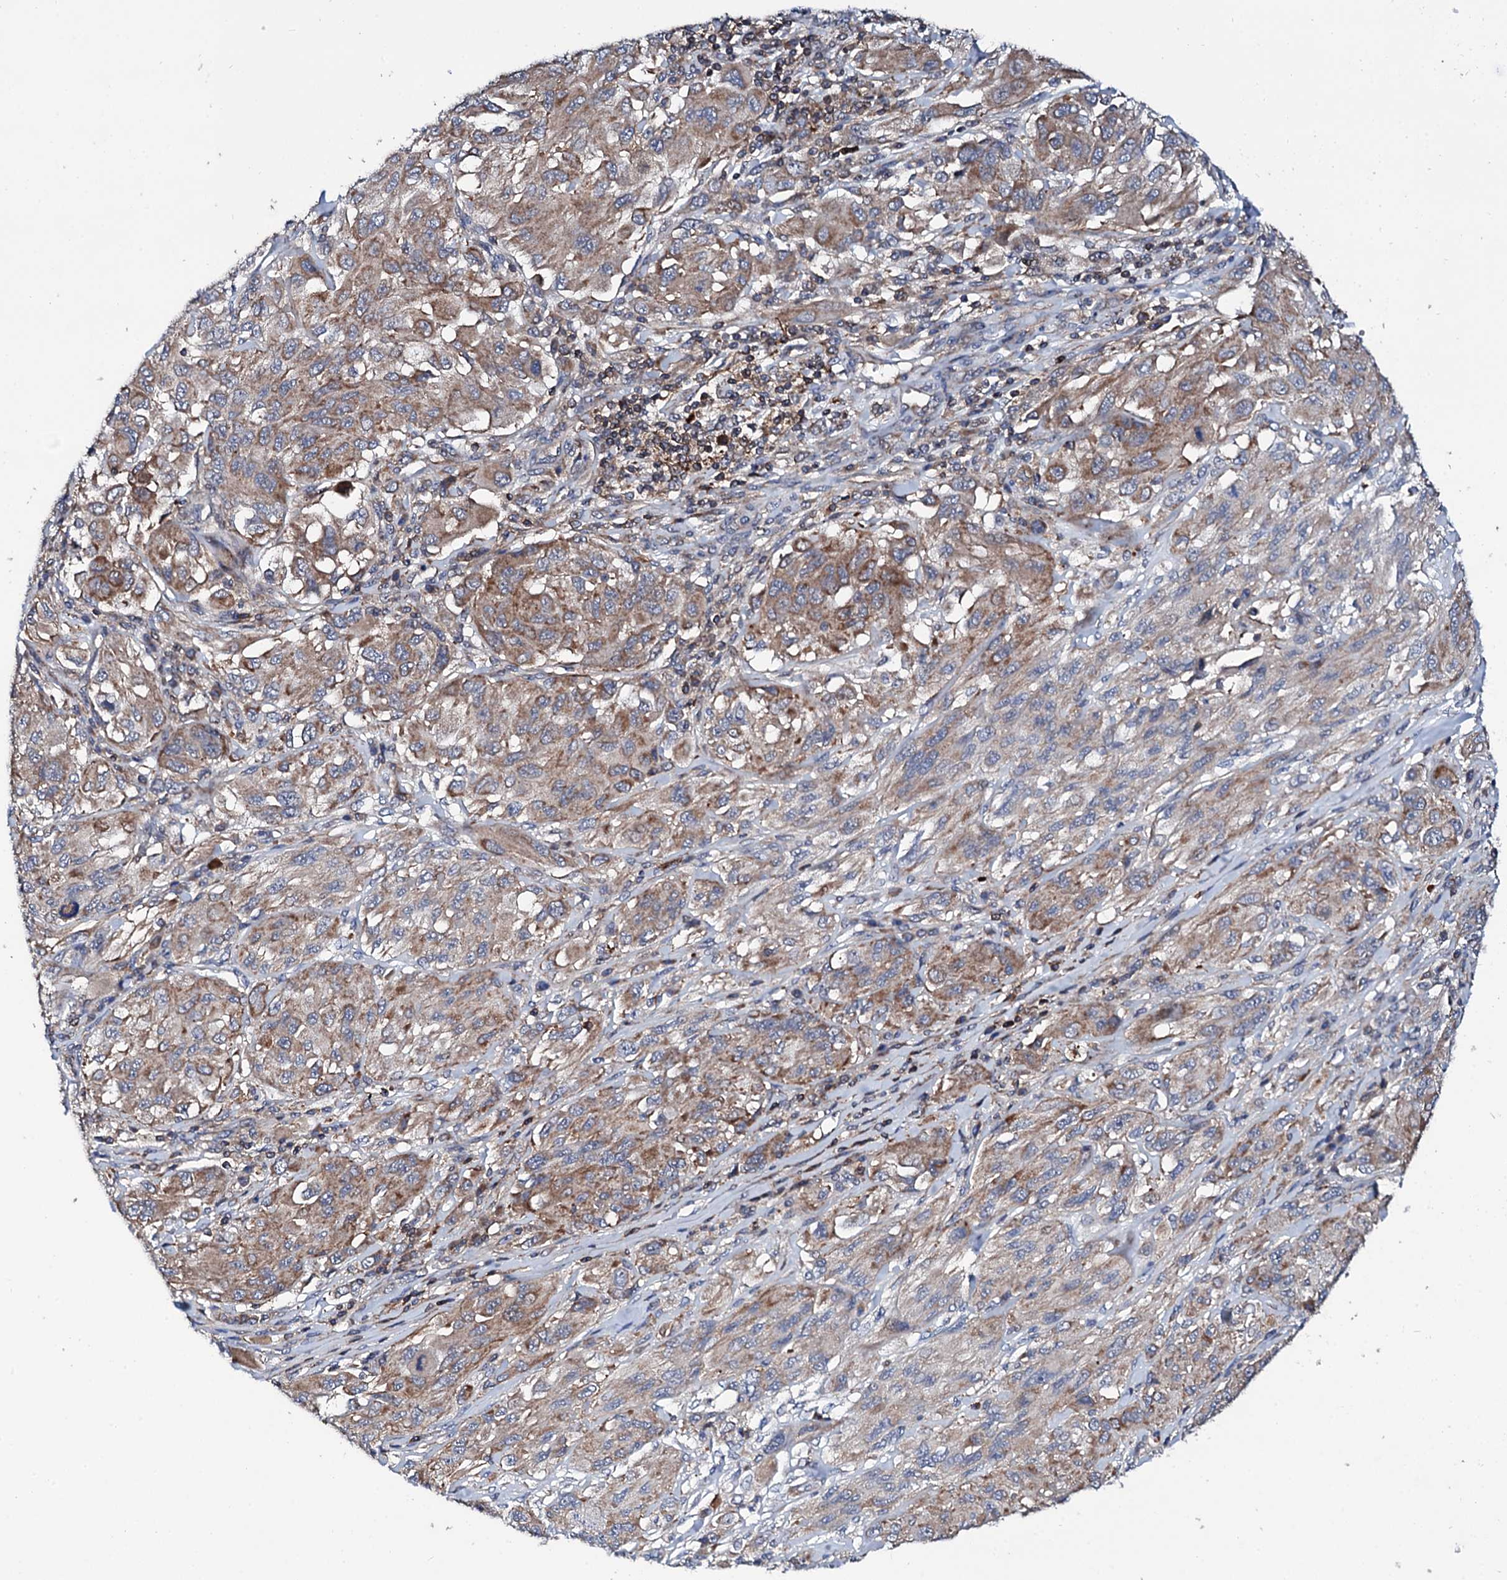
{"staining": {"intensity": "weak", "quantity": ">75%", "location": "cytoplasmic/membranous"}, "tissue": "melanoma", "cell_type": "Tumor cells", "image_type": "cancer", "snomed": [{"axis": "morphology", "description": "Malignant melanoma, NOS"}, {"axis": "topography", "description": "Skin"}], "caption": "IHC image of human melanoma stained for a protein (brown), which displays low levels of weak cytoplasmic/membranous staining in about >75% of tumor cells.", "gene": "COG4", "patient": {"sex": "female", "age": 91}}